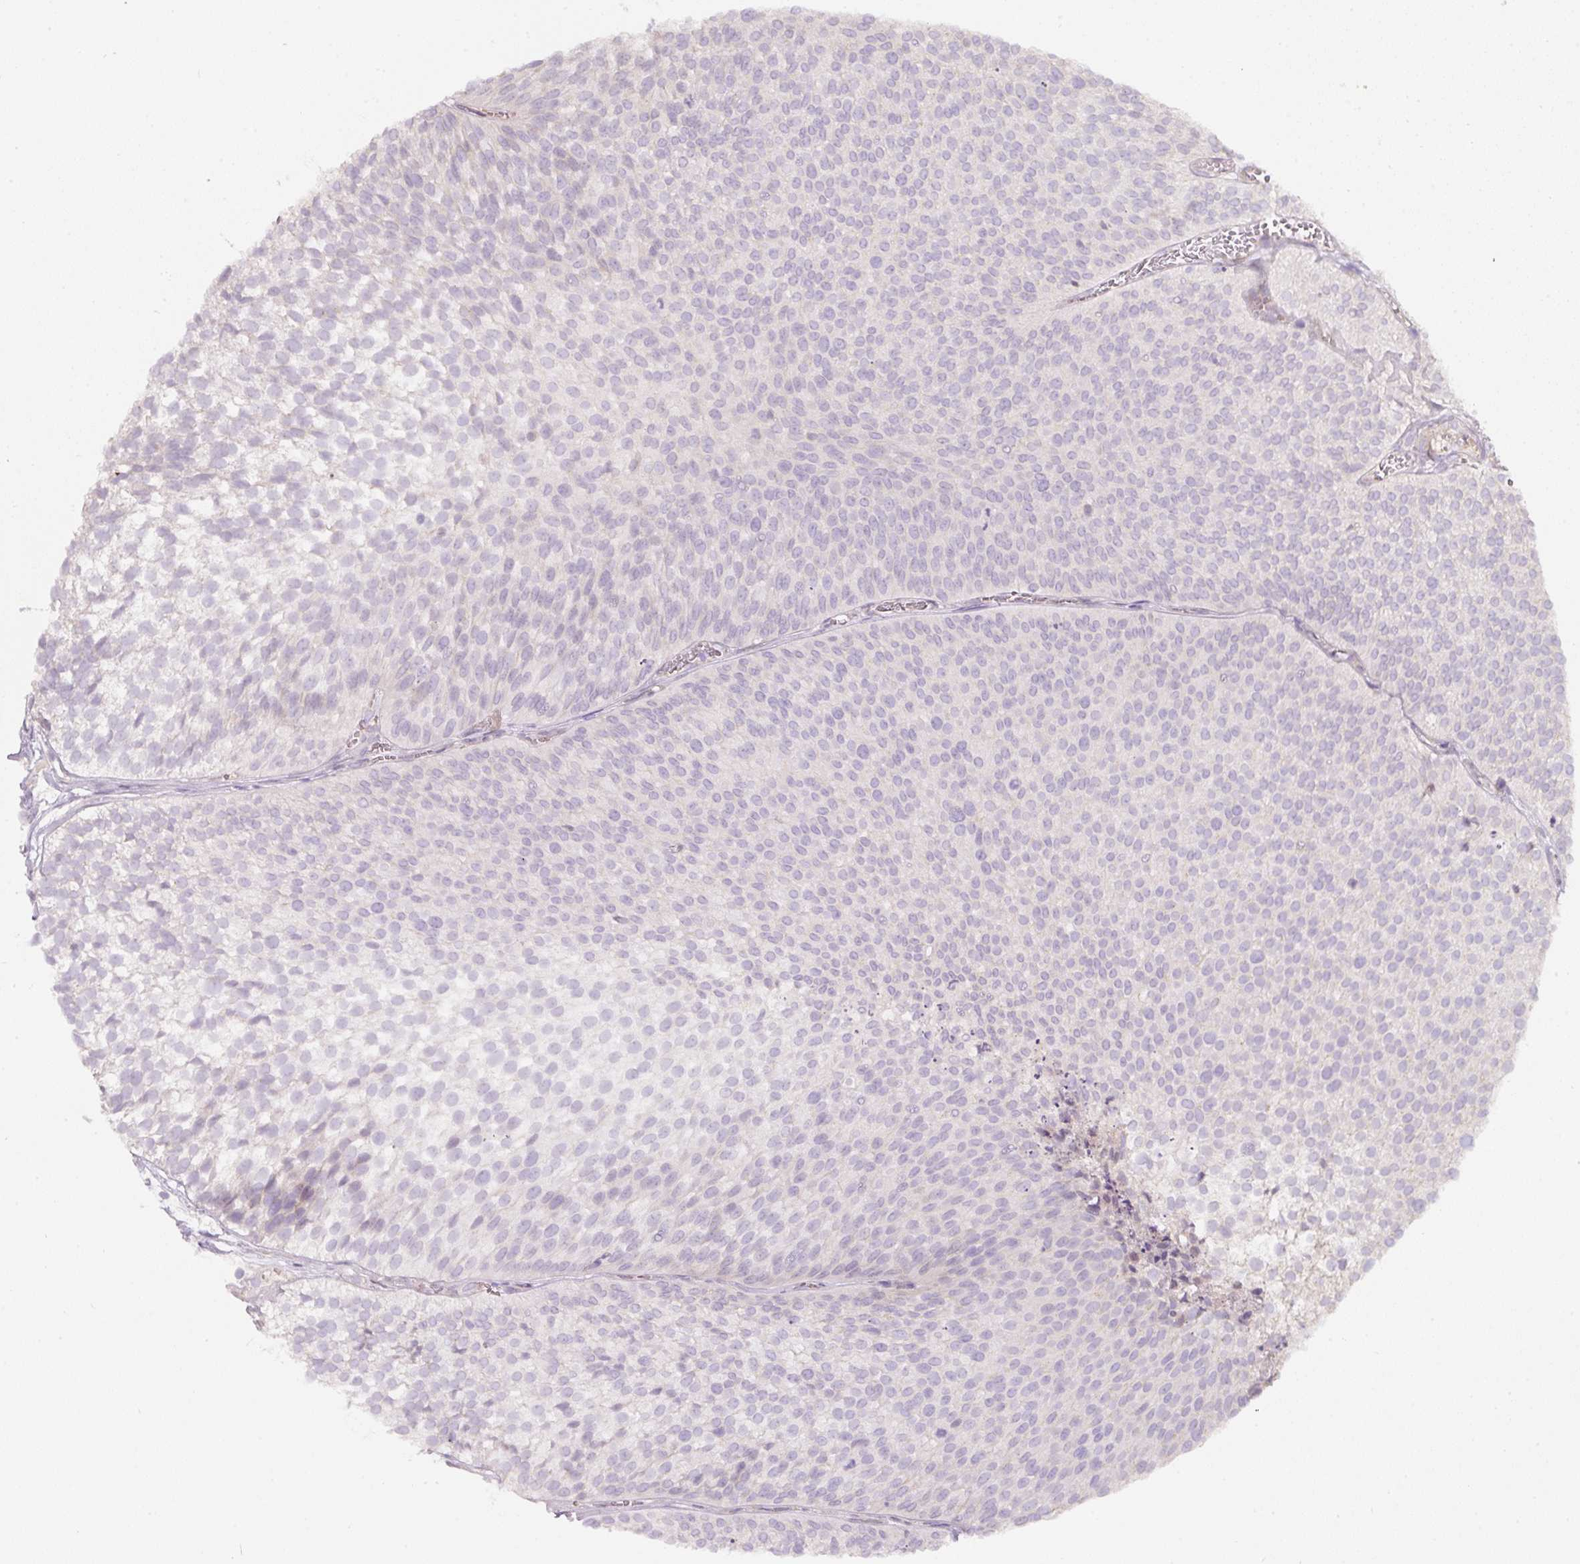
{"staining": {"intensity": "negative", "quantity": "none", "location": "none"}, "tissue": "urothelial cancer", "cell_type": "Tumor cells", "image_type": "cancer", "snomed": [{"axis": "morphology", "description": "Urothelial carcinoma, Low grade"}, {"axis": "topography", "description": "Urinary bladder"}], "caption": "Image shows no significant protein expression in tumor cells of low-grade urothelial carcinoma.", "gene": "NBPF11", "patient": {"sex": "male", "age": 91}}